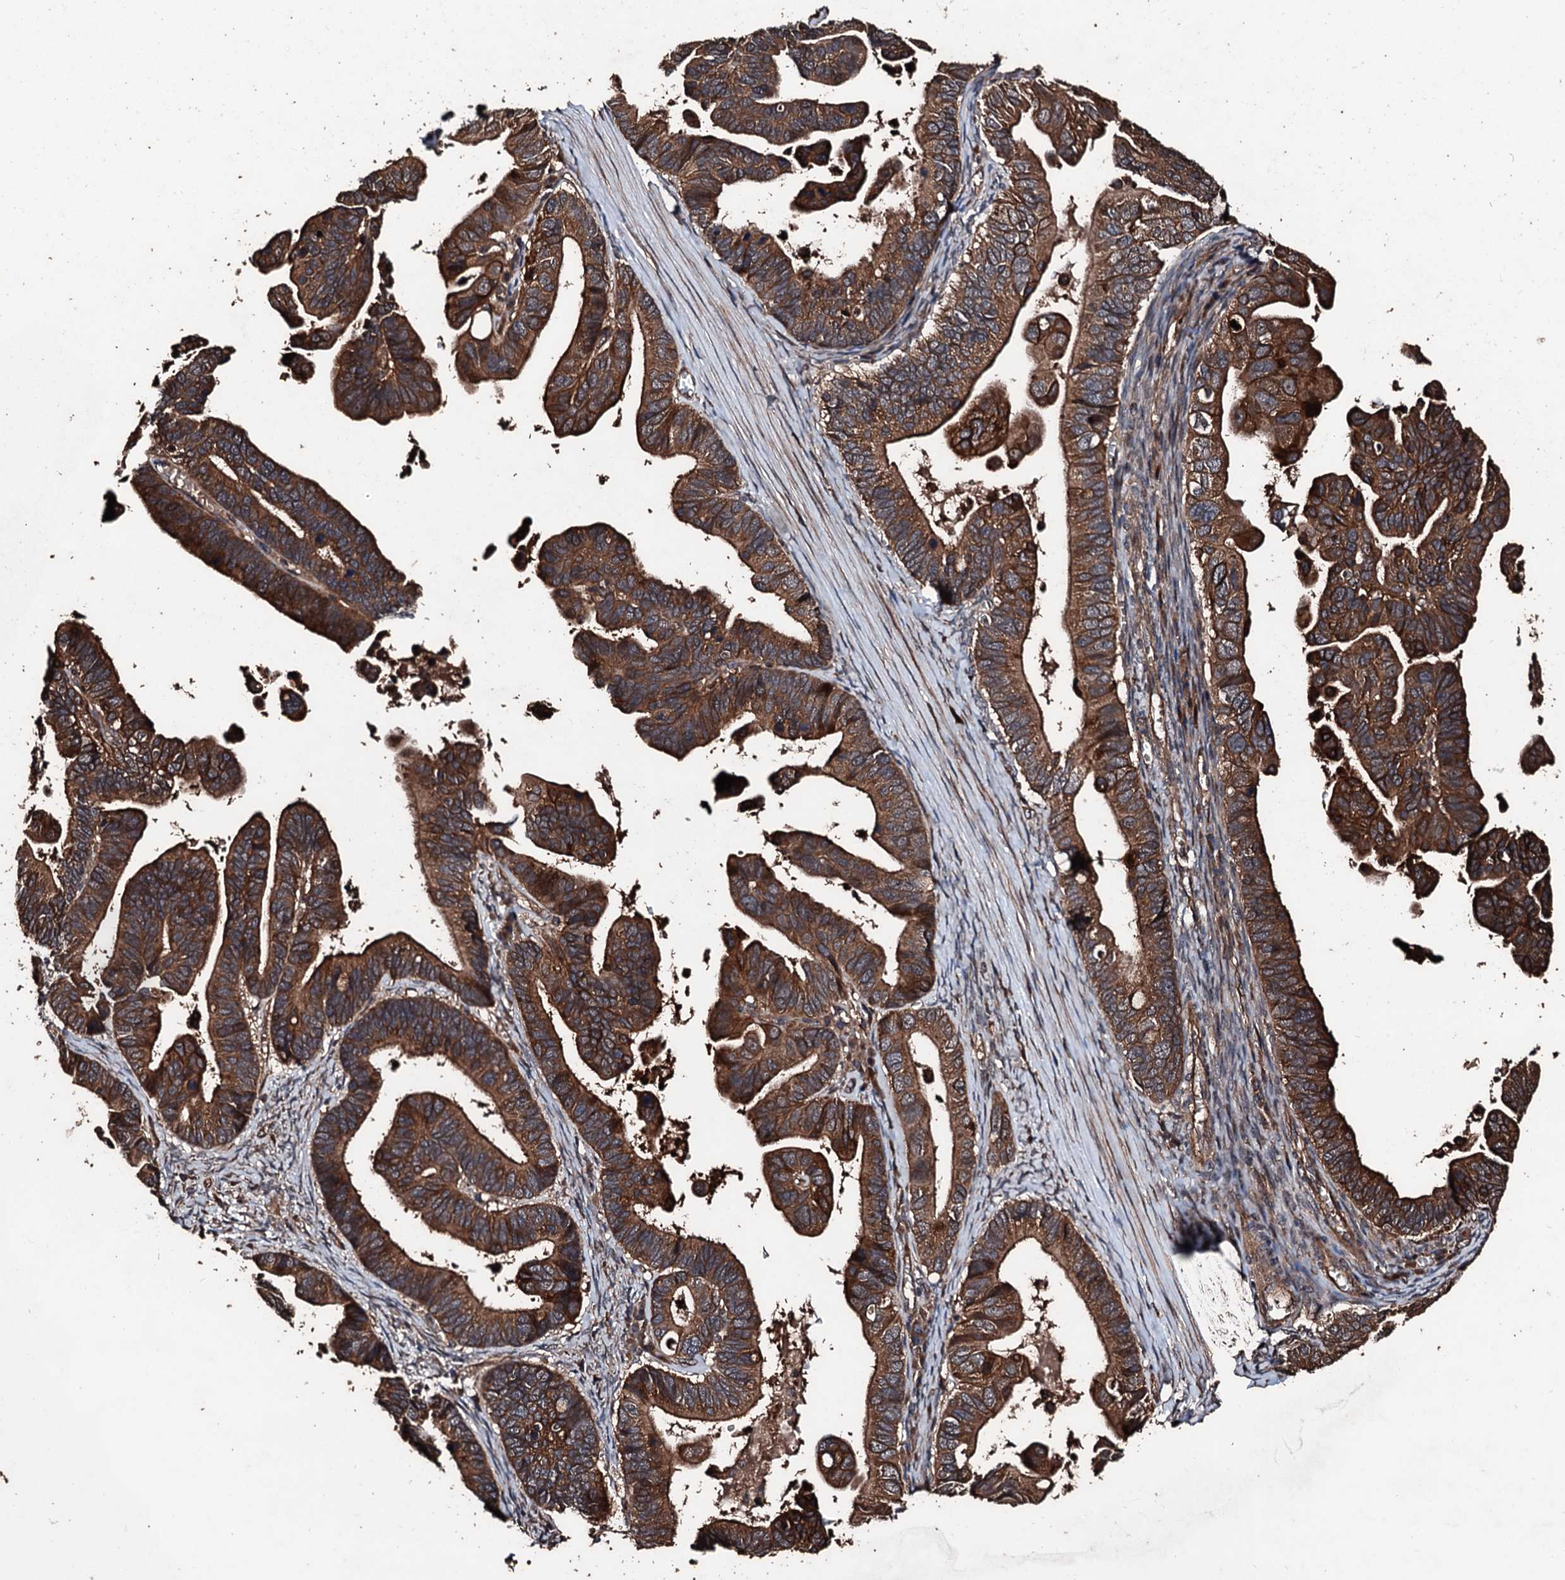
{"staining": {"intensity": "strong", "quantity": ">75%", "location": "cytoplasmic/membranous"}, "tissue": "ovarian cancer", "cell_type": "Tumor cells", "image_type": "cancer", "snomed": [{"axis": "morphology", "description": "Cystadenocarcinoma, serous, NOS"}, {"axis": "topography", "description": "Ovary"}], "caption": "Immunohistochemistry (IHC) micrograph of ovarian serous cystadenocarcinoma stained for a protein (brown), which shows high levels of strong cytoplasmic/membranous positivity in approximately >75% of tumor cells.", "gene": "KIF18A", "patient": {"sex": "female", "age": 56}}